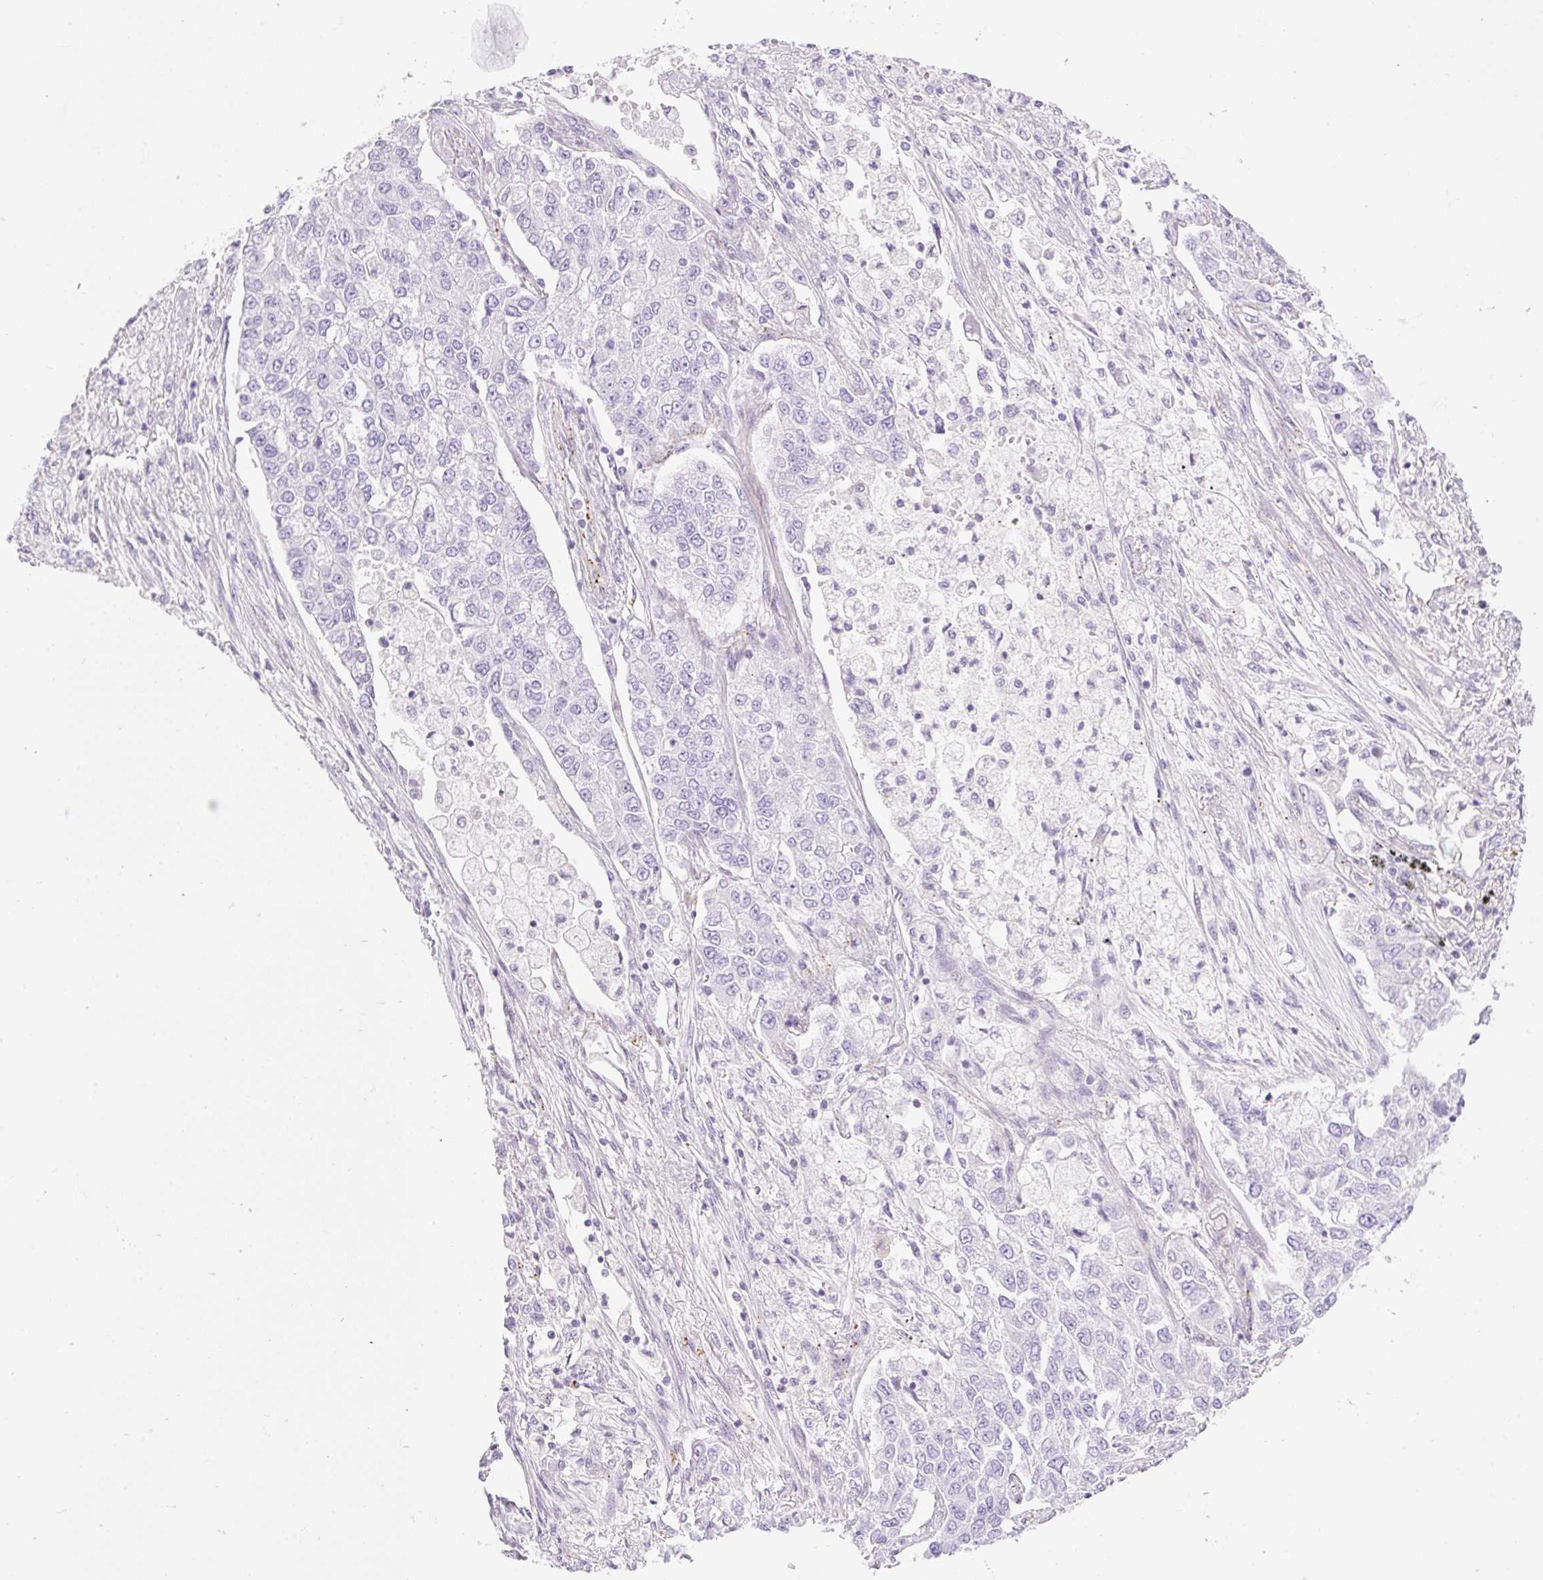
{"staining": {"intensity": "negative", "quantity": "none", "location": "none"}, "tissue": "lung cancer", "cell_type": "Tumor cells", "image_type": "cancer", "snomed": [{"axis": "morphology", "description": "Adenocarcinoma, NOS"}, {"axis": "topography", "description": "Lung"}], "caption": "Lung cancer (adenocarcinoma) was stained to show a protein in brown. There is no significant staining in tumor cells. (Brightfield microscopy of DAB (3,3'-diaminobenzidine) immunohistochemistry at high magnification).", "gene": "EHD3", "patient": {"sex": "male", "age": 49}}